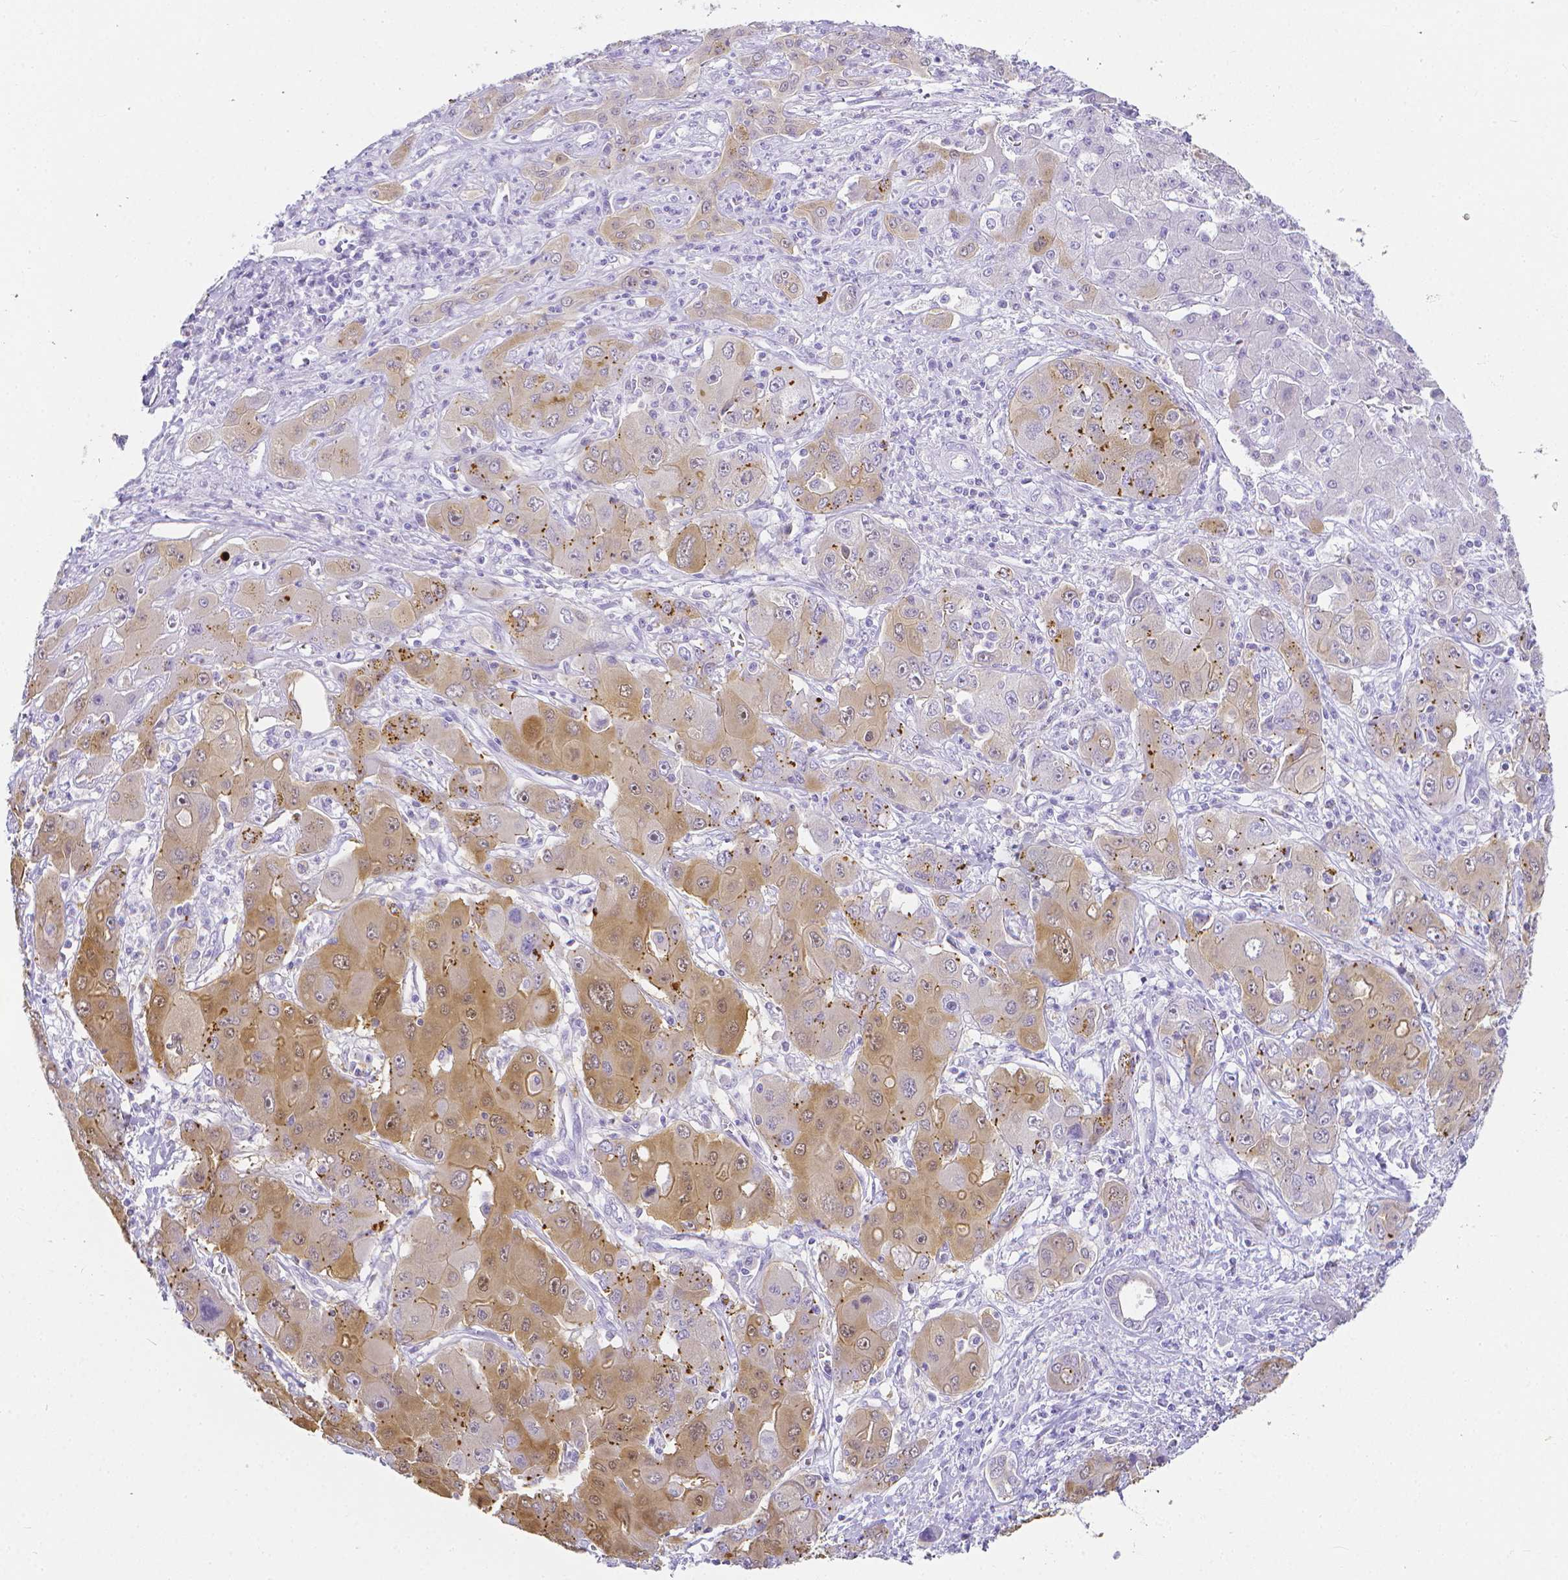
{"staining": {"intensity": "moderate", "quantity": "25%-75%", "location": "cytoplasmic/membranous,nuclear"}, "tissue": "liver cancer", "cell_type": "Tumor cells", "image_type": "cancer", "snomed": [{"axis": "morphology", "description": "Cholangiocarcinoma"}, {"axis": "topography", "description": "Liver"}], "caption": "Protein staining of cholangiocarcinoma (liver) tissue shows moderate cytoplasmic/membranous and nuclear expression in approximately 25%-75% of tumor cells.", "gene": "LGALS4", "patient": {"sex": "male", "age": 67}}